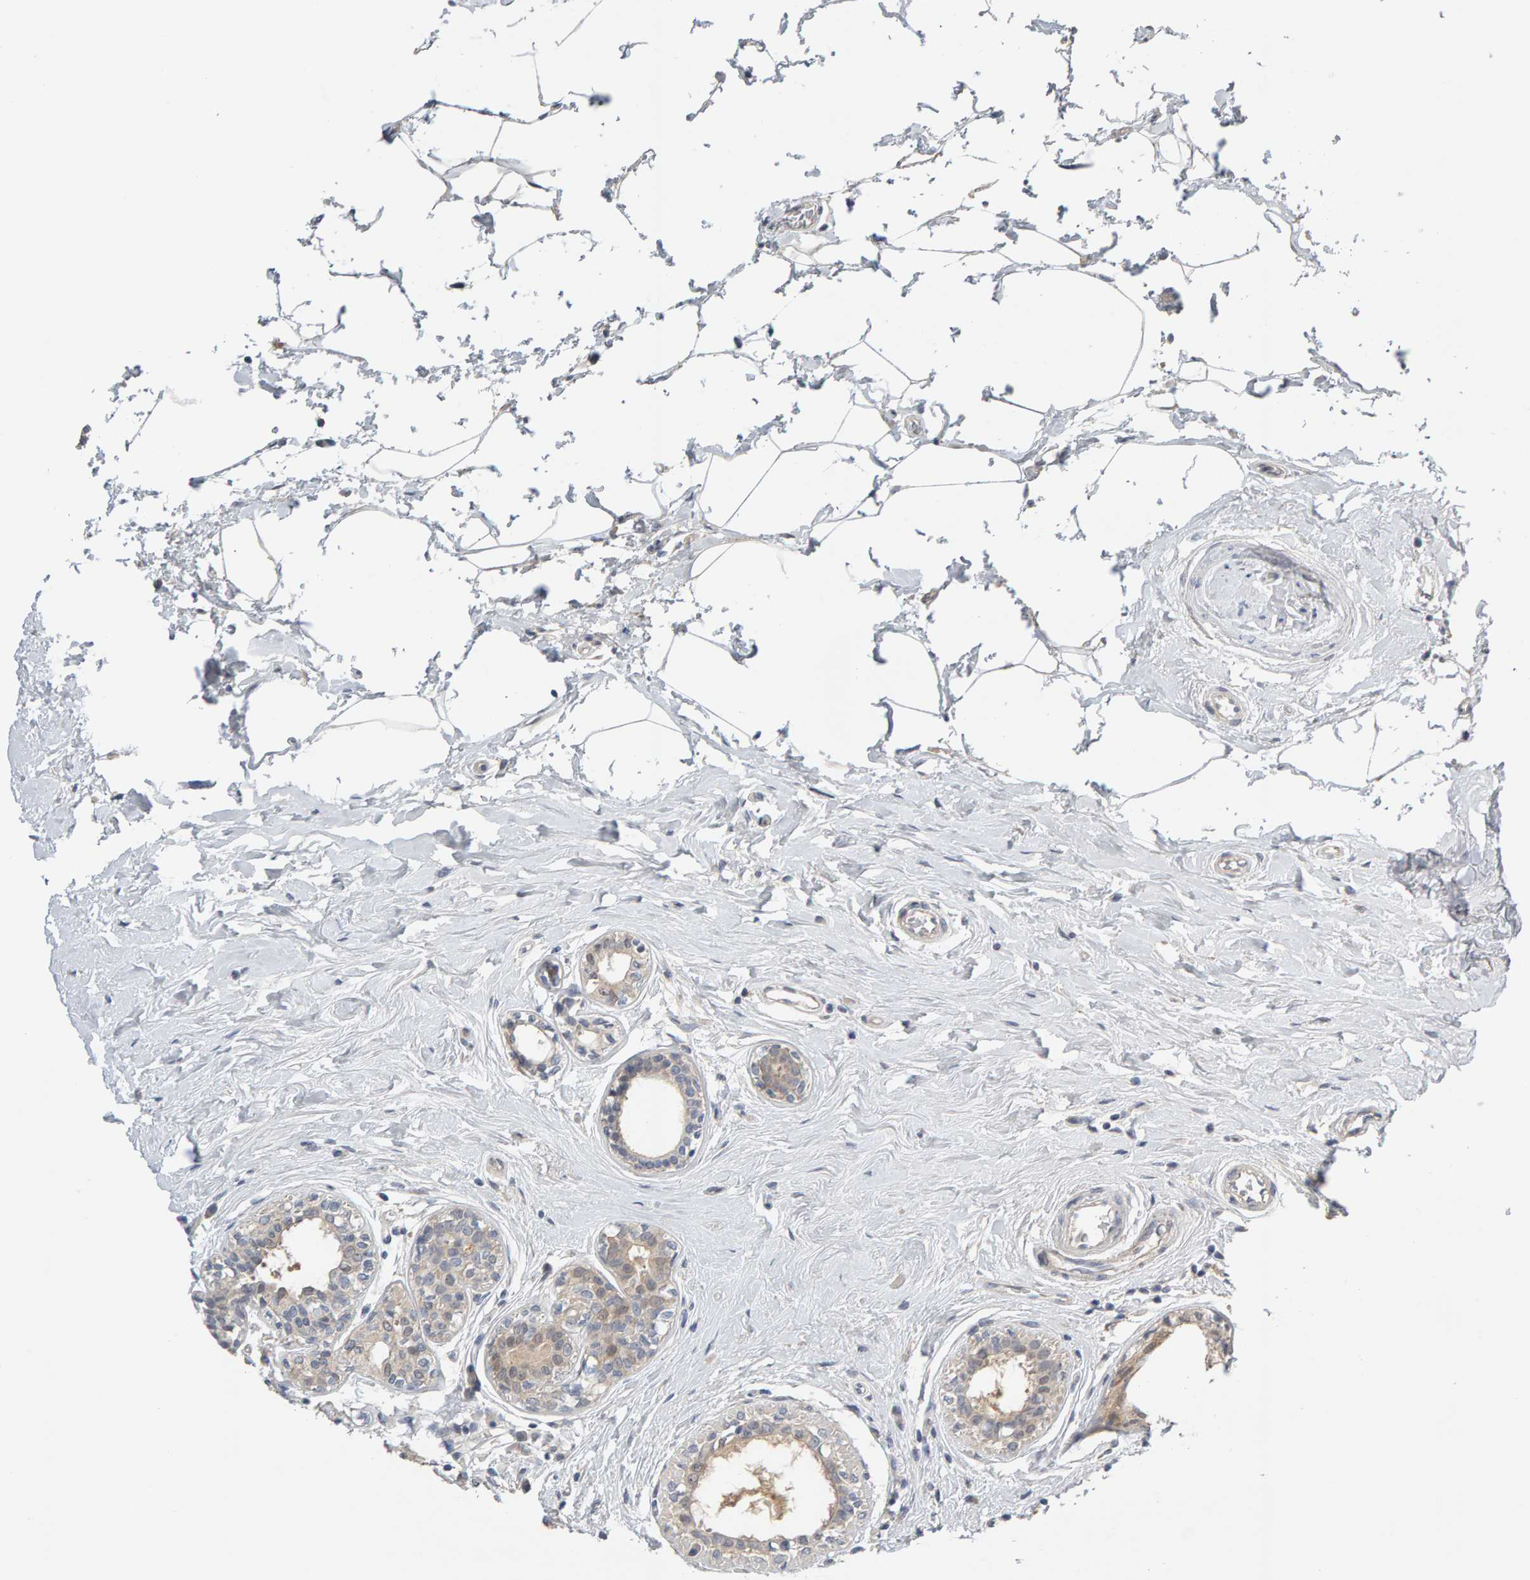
{"staining": {"intensity": "weak", "quantity": "<25%", "location": "cytoplasmic/membranous"}, "tissue": "breast cancer", "cell_type": "Tumor cells", "image_type": "cancer", "snomed": [{"axis": "morphology", "description": "Duct carcinoma"}, {"axis": "topography", "description": "Breast"}], "caption": "Tumor cells show no significant protein expression in intraductal carcinoma (breast). (DAB IHC with hematoxylin counter stain).", "gene": "GFUS", "patient": {"sex": "female", "age": 55}}